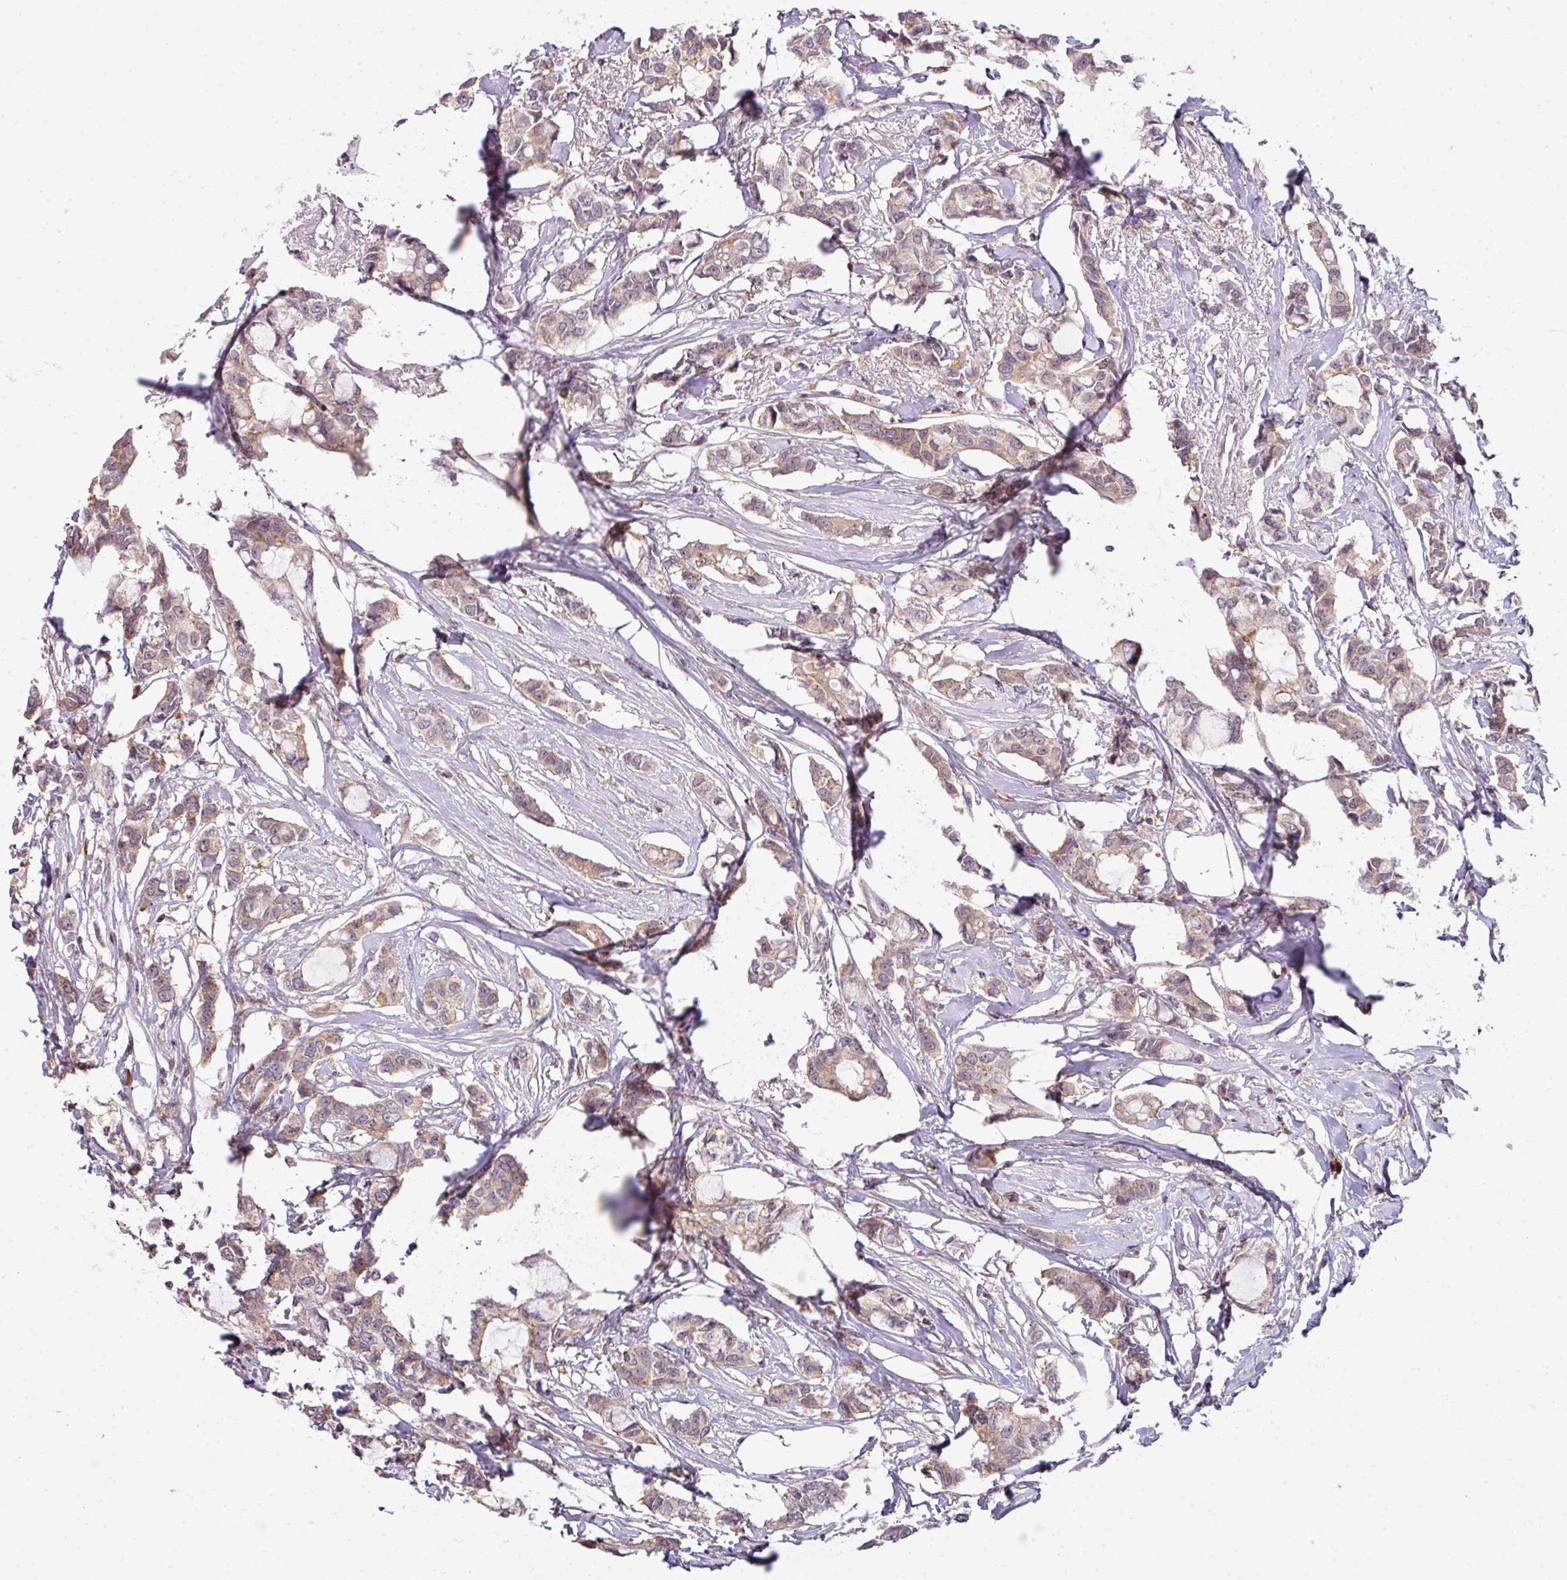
{"staining": {"intensity": "weak", "quantity": "25%-75%", "location": "cytoplasmic/membranous"}, "tissue": "breast cancer", "cell_type": "Tumor cells", "image_type": "cancer", "snomed": [{"axis": "morphology", "description": "Duct carcinoma"}, {"axis": "topography", "description": "Breast"}], "caption": "Breast cancer was stained to show a protein in brown. There is low levels of weak cytoplasmic/membranous expression in approximately 25%-75% of tumor cells. (Stains: DAB (3,3'-diaminobenzidine) in brown, nuclei in blue, Microscopy: brightfield microscopy at high magnification).", "gene": "STAT5A", "patient": {"sex": "female", "age": 73}}